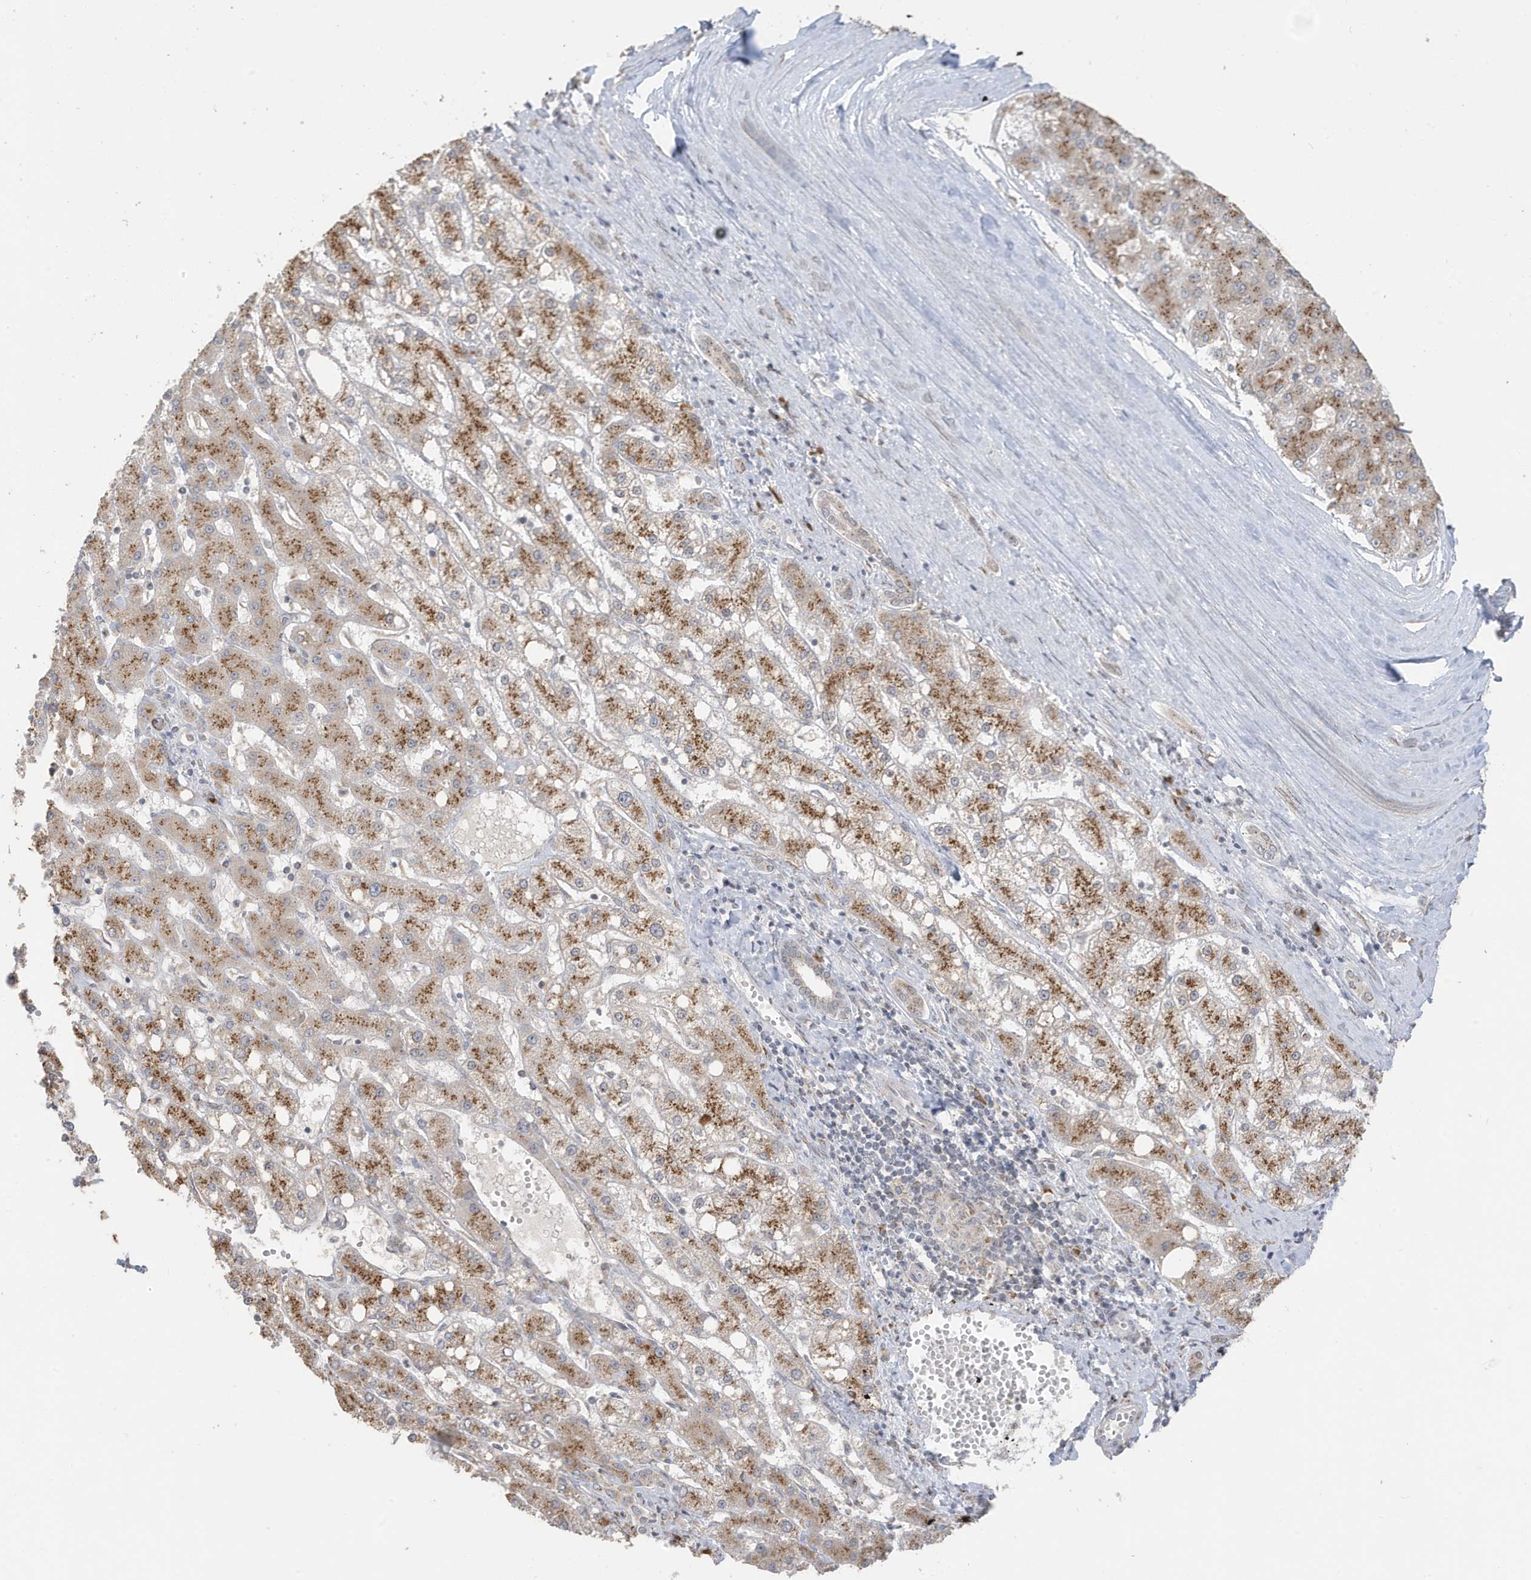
{"staining": {"intensity": "moderate", "quantity": ">75%", "location": "cytoplasmic/membranous"}, "tissue": "liver cancer", "cell_type": "Tumor cells", "image_type": "cancer", "snomed": [{"axis": "morphology", "description": "Carcinoma, Hepatocellular, NOS"}, {"axis": "topography", "description": "Liver"}], "caption": "Liver cancer (hepatocellular carcinoma) stained for a protein (brown) exhibits moderate cytoplasmic/membranous positive positivity in approximately >75% of tumor cells.", "gene": "RER1", "patient": {"sex": "male", "age": 67}}